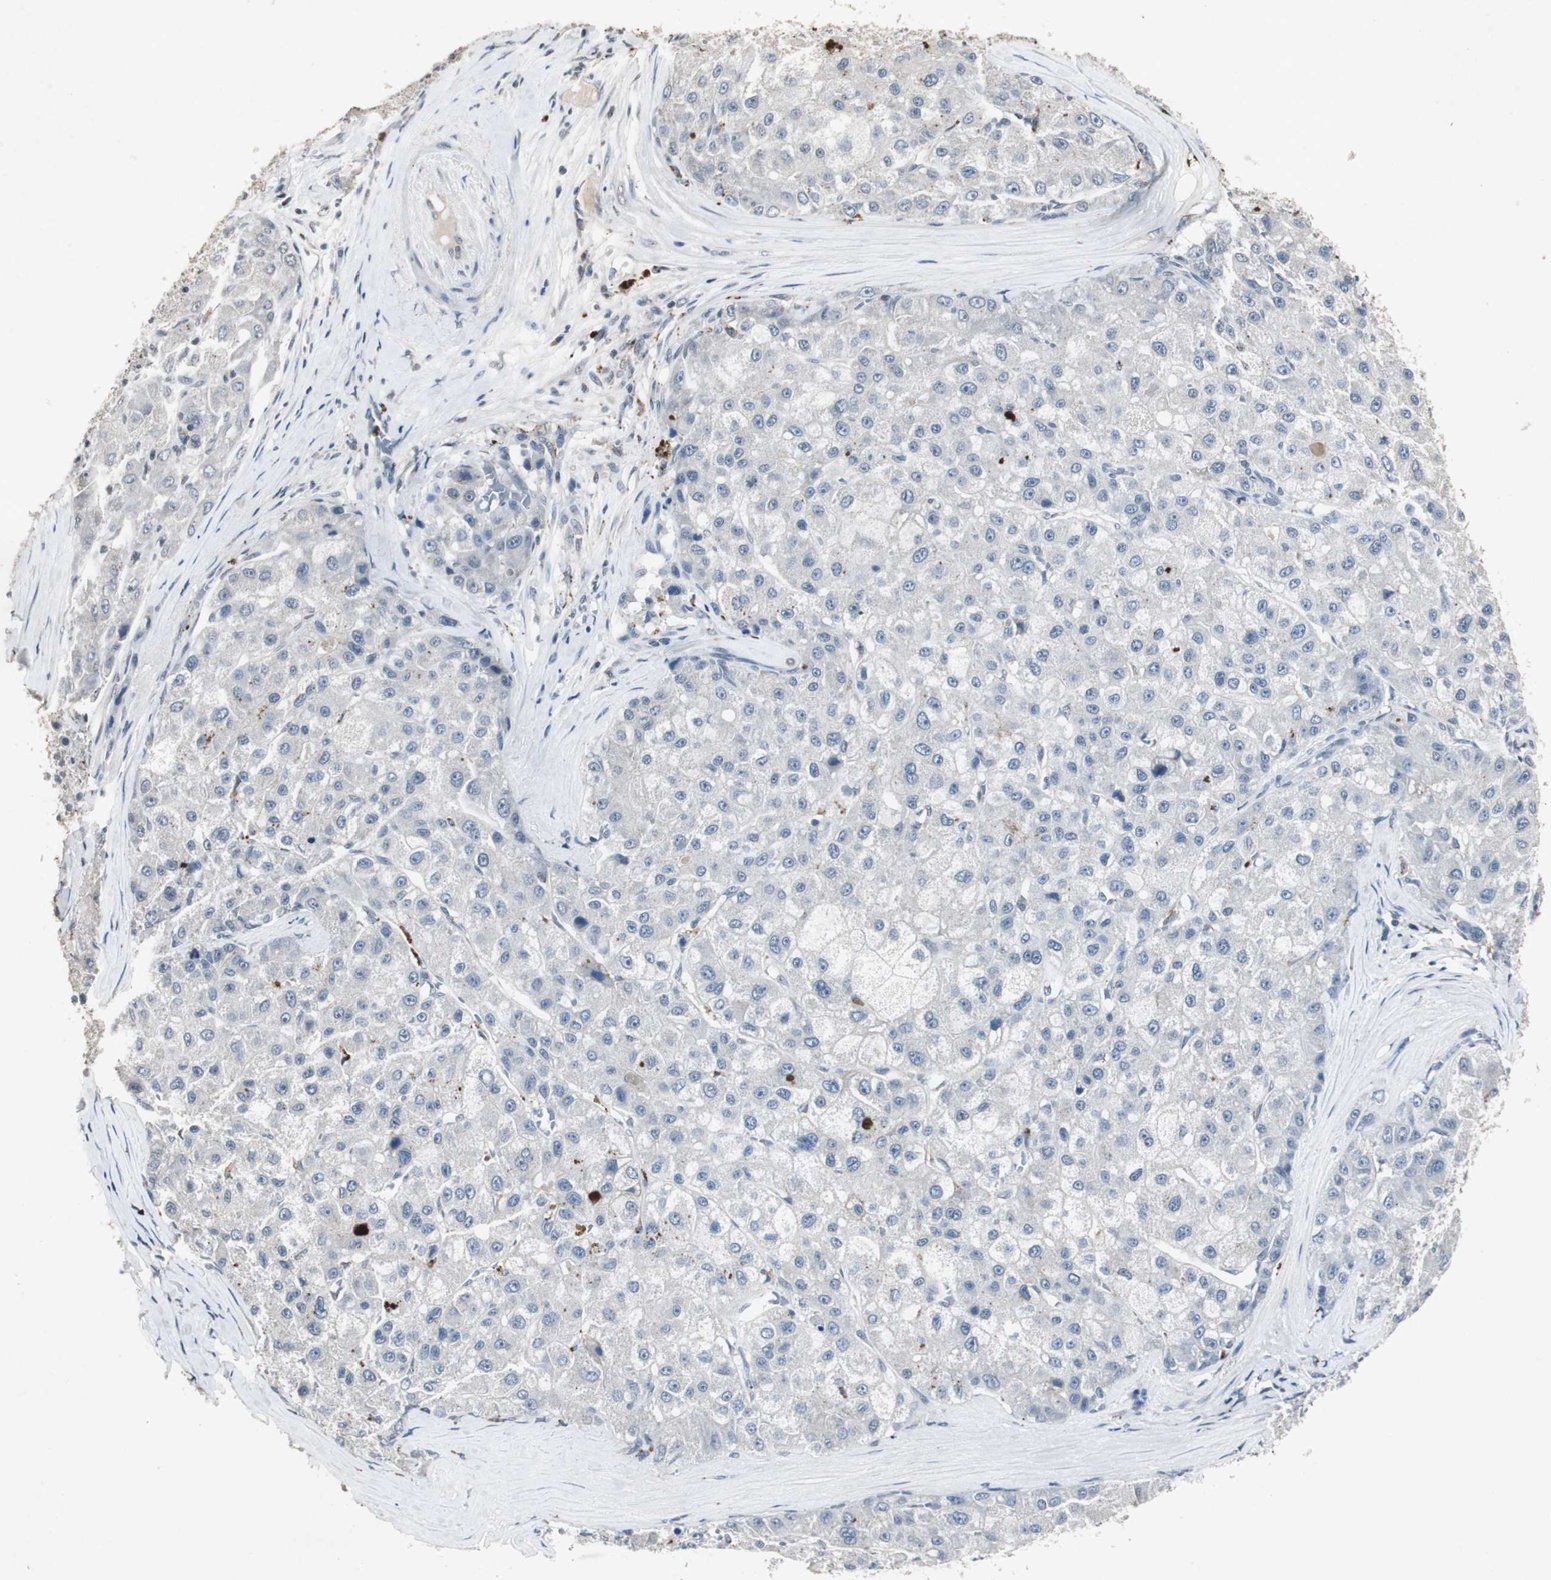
{"staining": {"intensity": "negative", "quantity": "none", "location": "none"}, "tissue": "liver cancer", "cell_type": "Tumor cells", "image_type": "cancer", "snomed": [{"axis": "morphology", "description": "Carcinoma, Hepatocellular, NOS"}, {"axis": "topography", "description": "Liver"}], "caption": "A high-resolution histopathology image shows IHC staining of liver hepatocellular carcinoma, which displays no significant staining in tumor cells.", "gene": "ADNP2", "patient": {"sex": "male", "age": 80}}